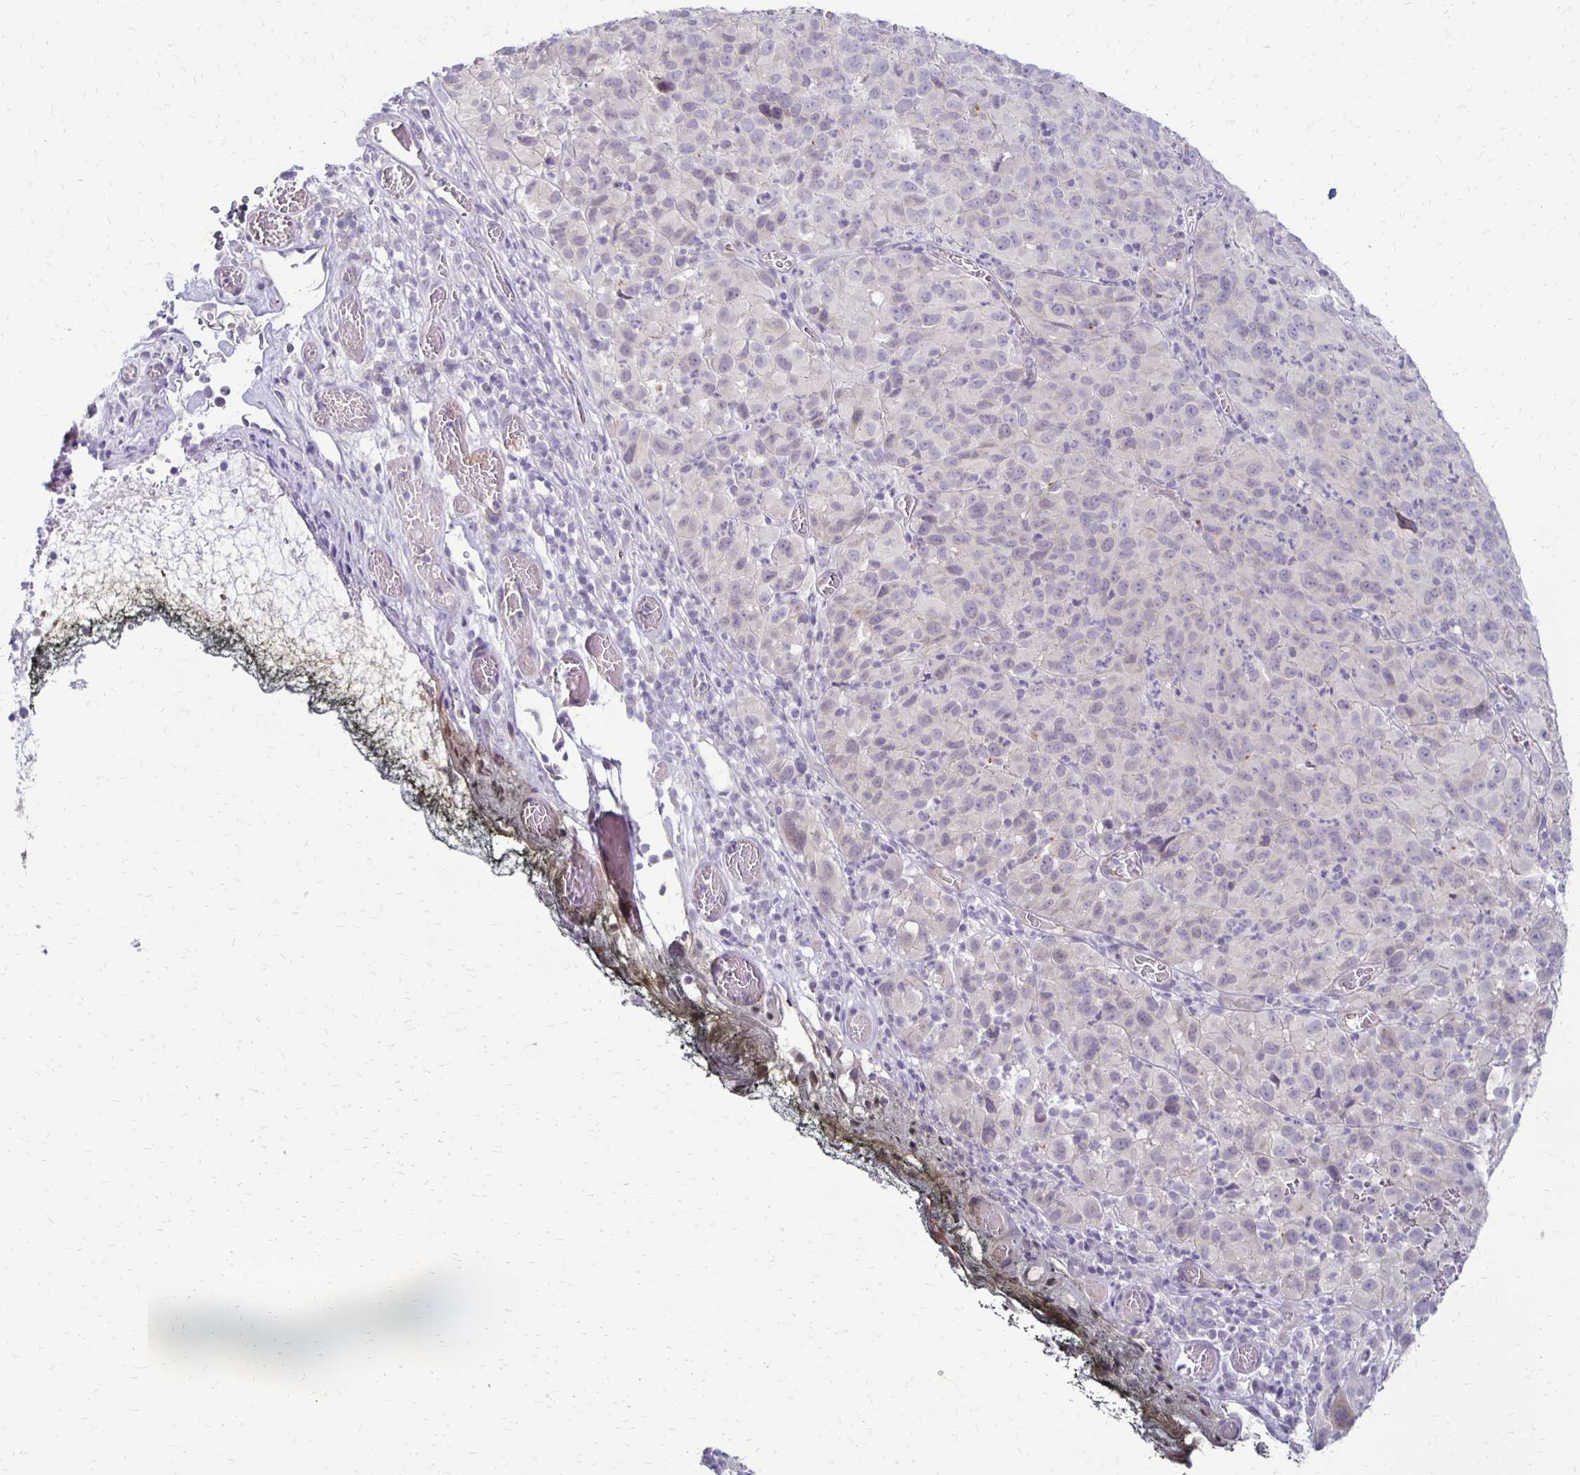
{"staining": {"intensity": "negative", "quantity": "none", "location": "none"}, "tissue": "melanoma", "cell_type": "Tumor cells", "image_type": "cancer", "snomed": [{"axis": "morphology", "description": "Malignant melanoma, NOS"}, {"axis": "topography", "description": "Skin"}], "caption": "High magnification brightfield microscopy of malignant melanoma stained with DAB (3,3'-diaminobenzidine) (brown) and counterstained with hematoxylin (blue): tumor cells show no significant expression.", "gene": "KATNBL1", "patient": {"sex": "male", "age": 51}}